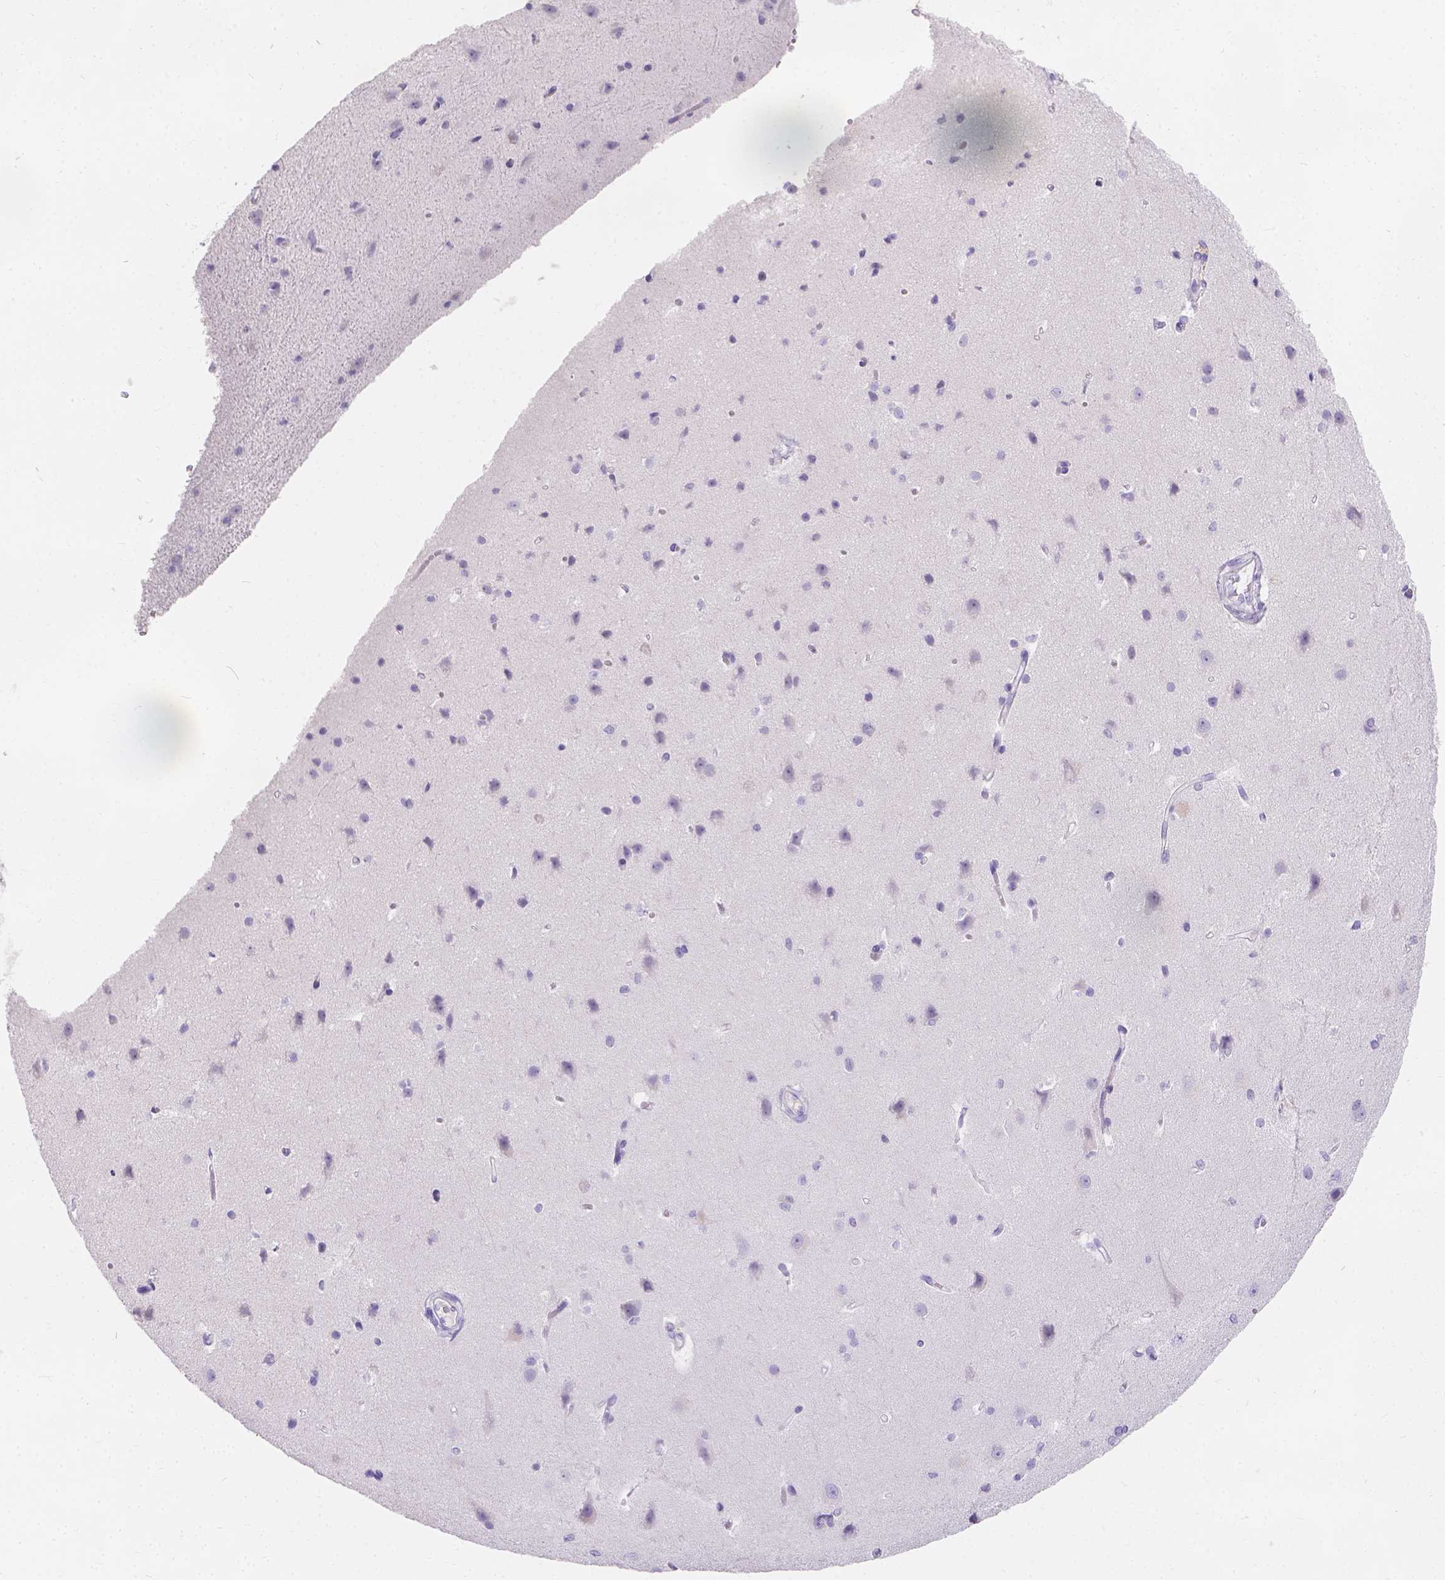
{"staining": {"intensity": "negative", "quantity": "none", "location": "none"}, "tissue": "cerebral cortex", "cell_type": "Endothelial cells", "image_type": "normal", "snomed": [{"axis": "morphology", "description": "Normal tissue, NOS"}, {"axis": "topography", "description": "Cerebral cortex"}], "caption": "An image of cerebral cortex stained for a protein exhibits no brown staining in endothelial cells. (DAB immunohistochemistry (IHC) with hematoxylin counter stain).", "gene": "GNRHR", "patient": {"sex": "male", "age": 37}}